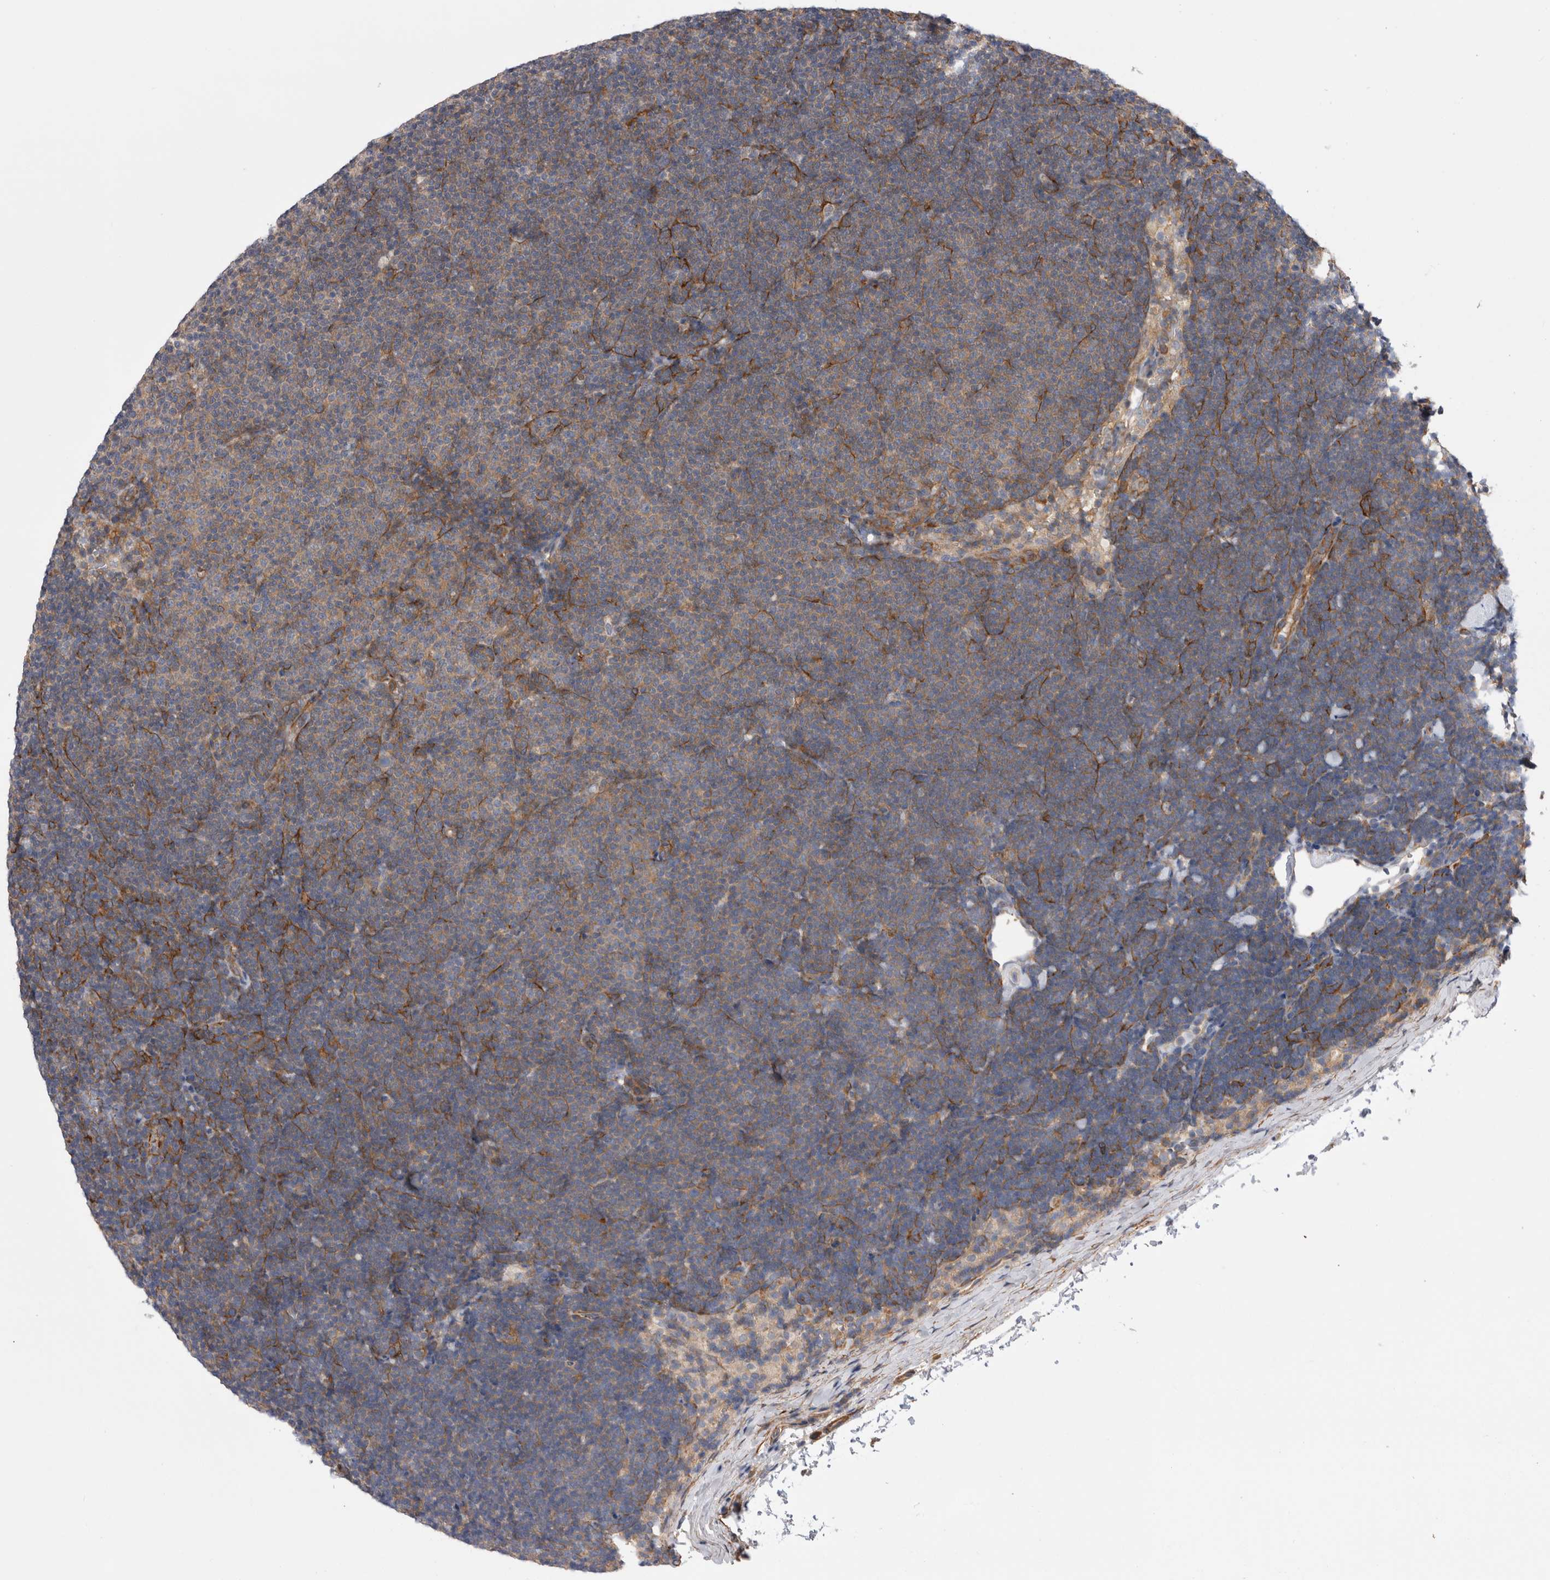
{"staining": {"intensity": "weak", "quantity": "<25%", "location": "cytoplasmic/membranous"}, "tissue": "lymphoma", "cell_type": "Tumor cells", "image_type": "cancer", "snomed": [{"axis": "morphology", "description": "Malignant lymphoma, non-Hodgkin's type, Low grade"}, {"axis": "topography", "description": "Lymph node"}], "caption": "Lymphoma was stained to show a protein in brown. There is no significant expression in tumor cells.", "gene": "EPRS1", "patient": {"sex": "female", "age": 53}}